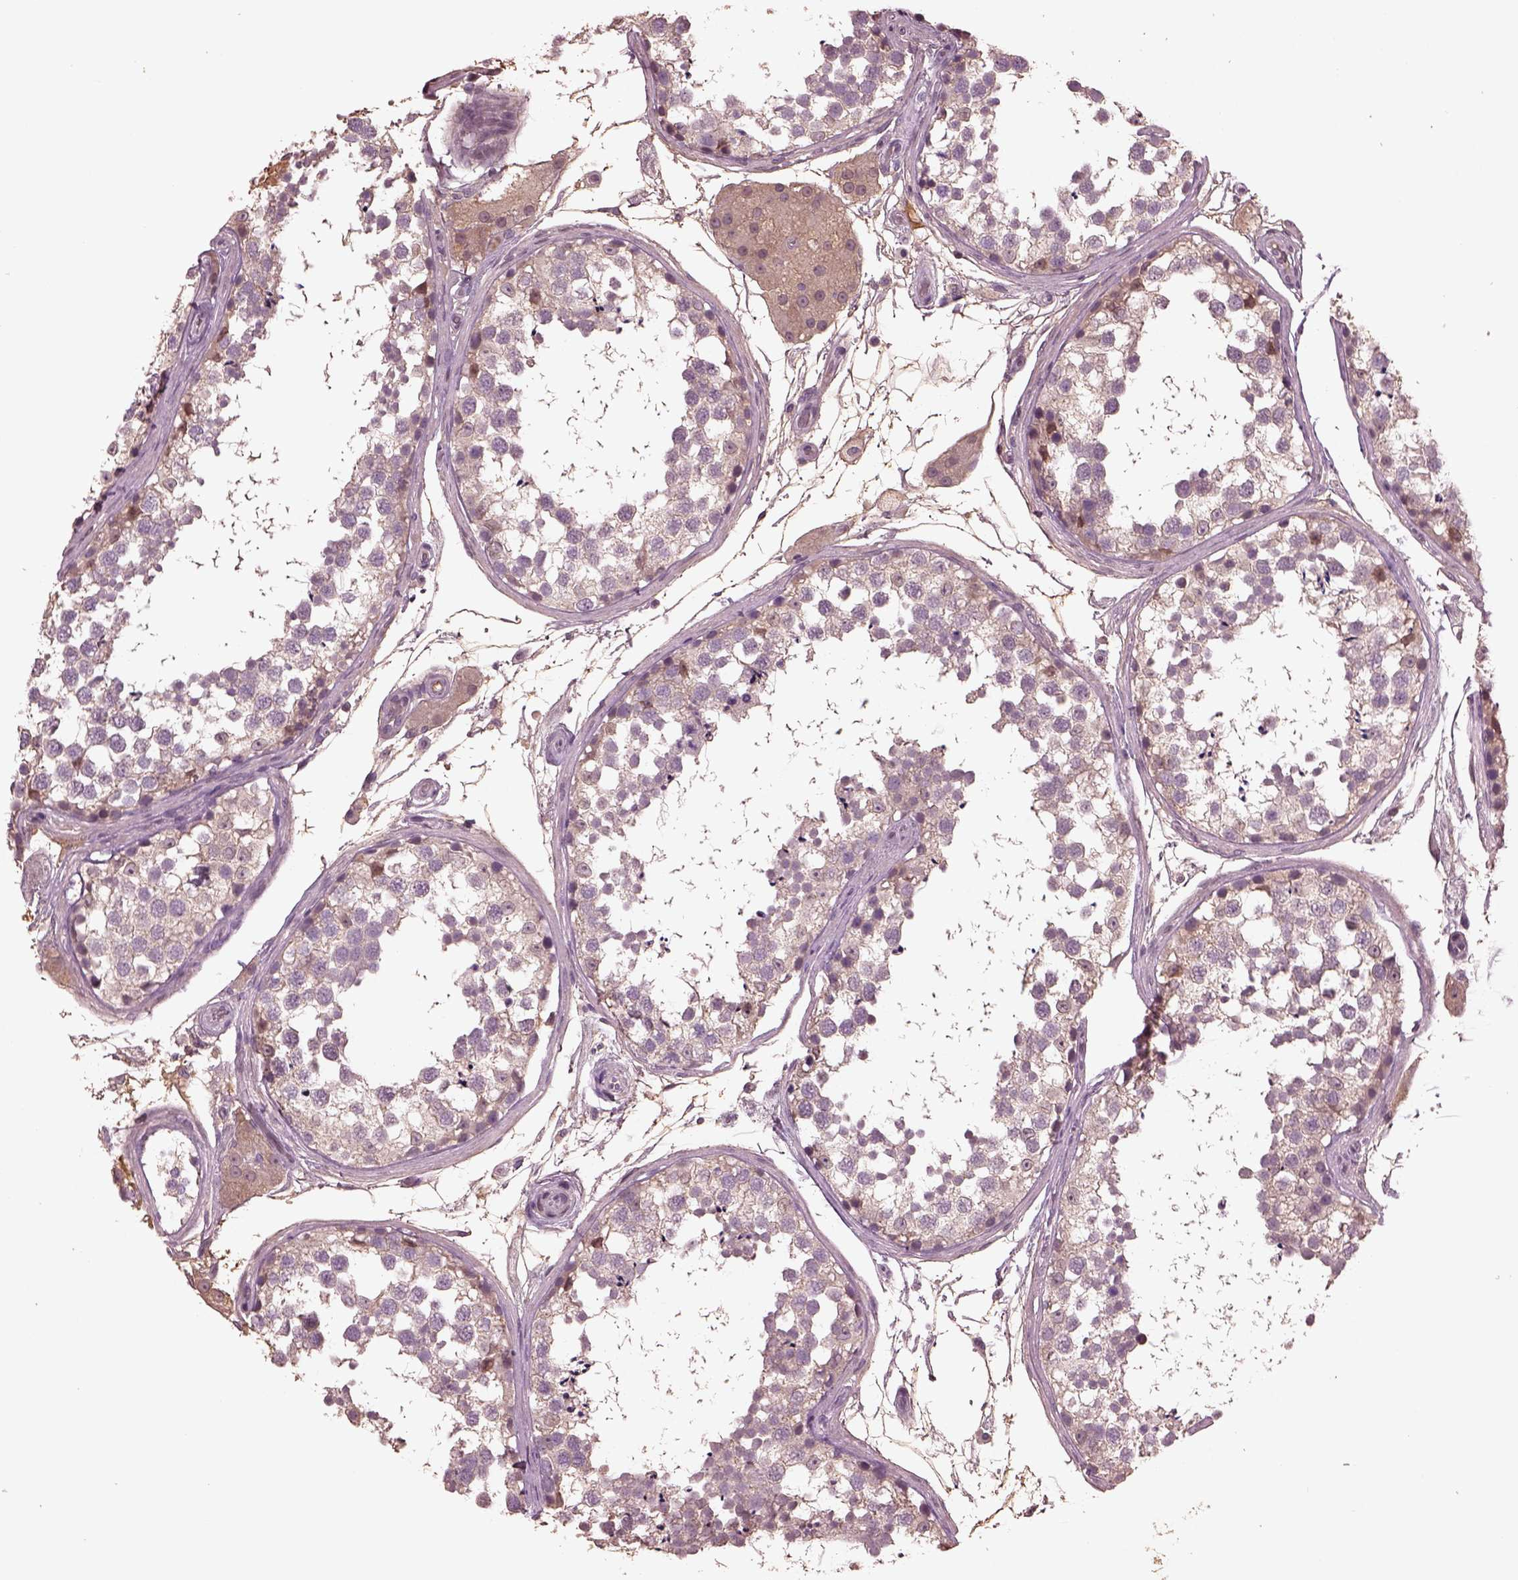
{"staining": {"intensity": "negative", "quantity": "none", "location": "none"}, "tissue": "testis", "cell_type": "Cells in seminiferous ducts", "image_type": "normal", "snomed": [{"axis": "morphology", "description": "Normal tissue, NOS"}, {"axis": "morphology", "description": "Seminoma, NOS"}, {"axis": "topography", "description": "Testis"}], "caption": "DAB (3,3'-diaminobenzidine) immunohistochemical staining of unremarkable testis demonstrates no significant expression in cells in seminiferous ducts. (Immunohistochemistry (ihc), brightfield microscopy, high magnification).", "gene": "PTX4", "patient": {"sex": "male", "age": 65}}